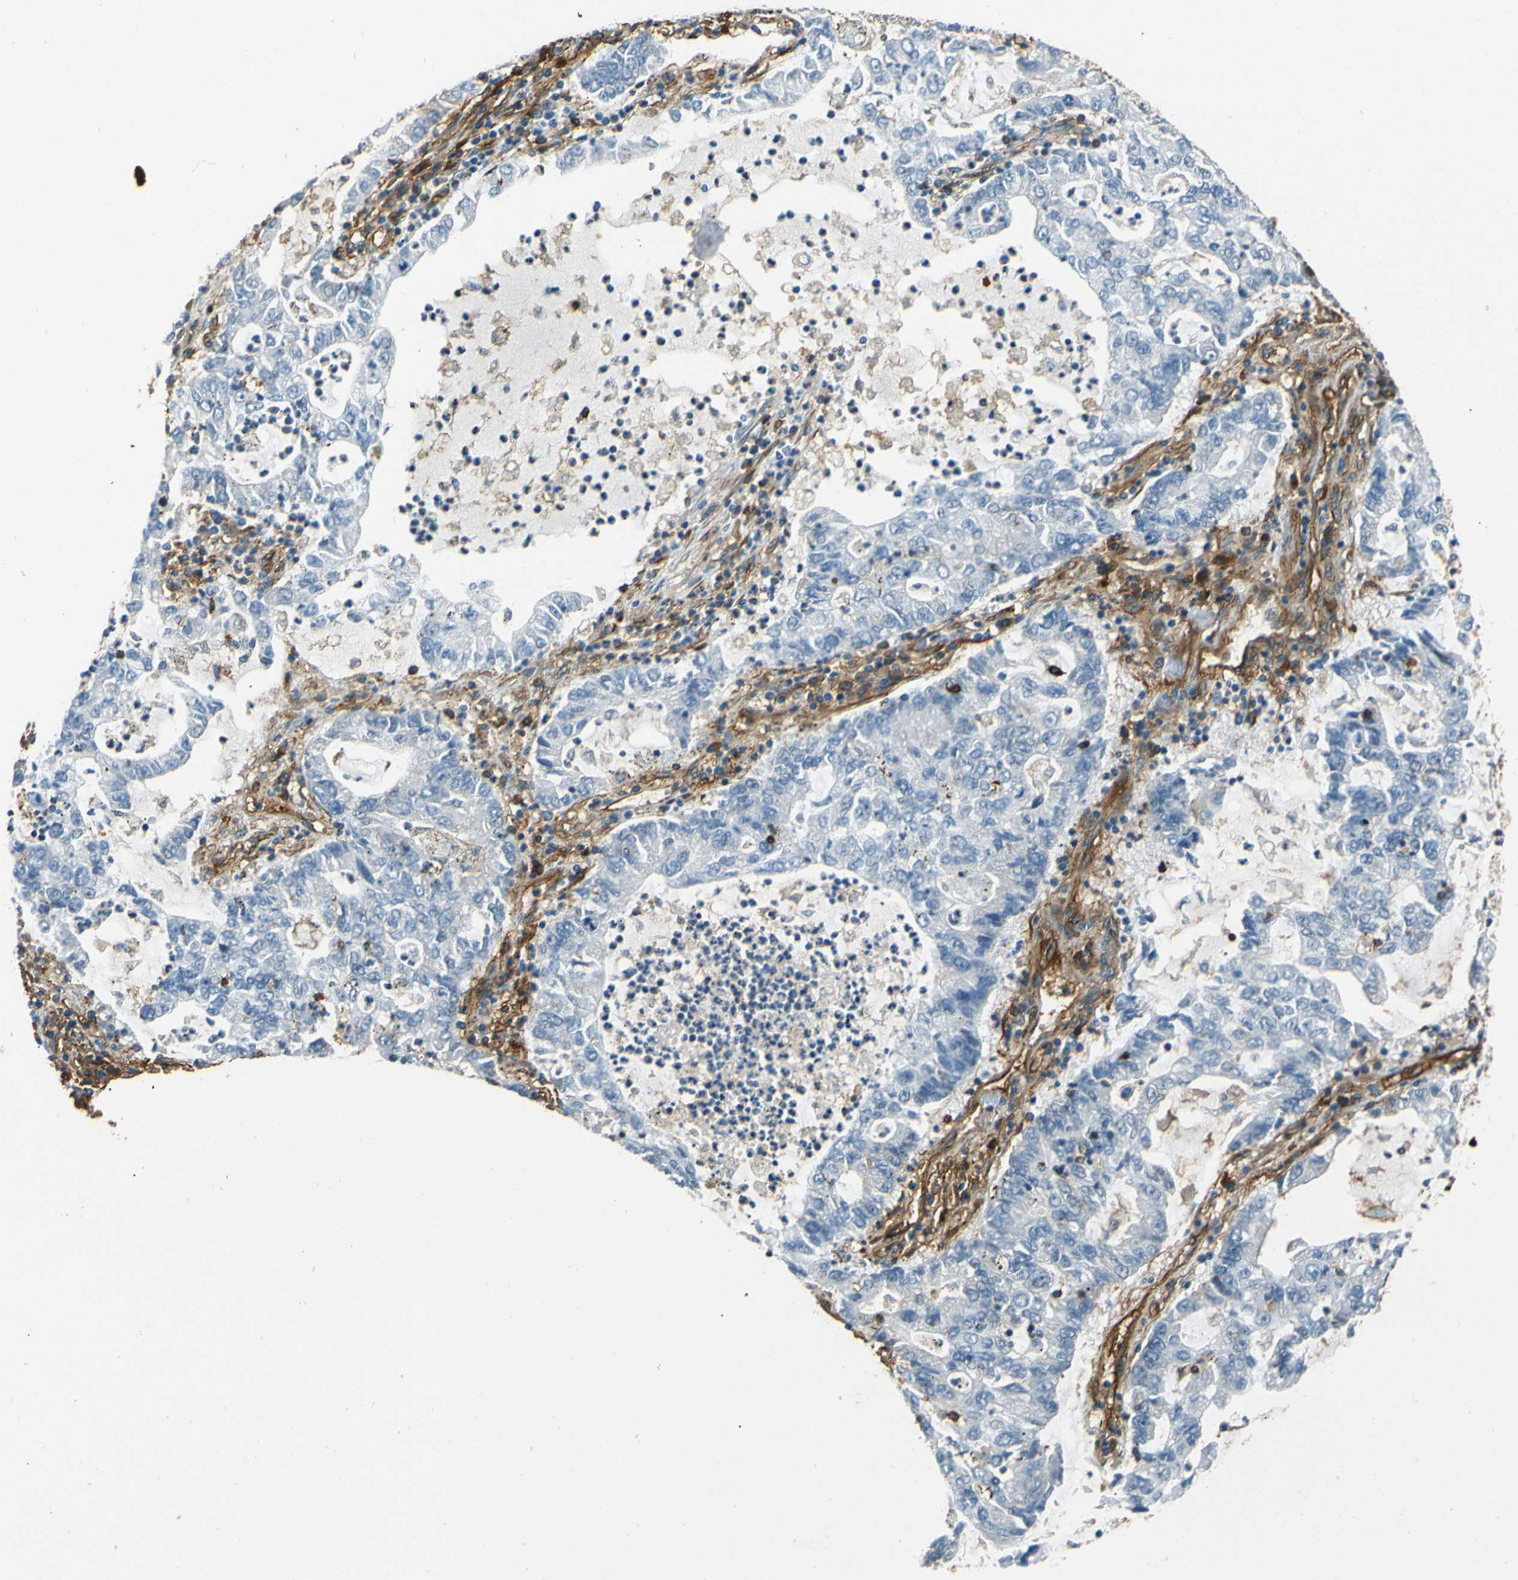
{"staining": {"intensity": "negative", "quantity": "none", "location": "none"}, "tissue": "lung cancer", "cell_type": "Tumor cells", "image_type": "cancer", "snomed": [{"axis": "morphology", "description": "Adenocarcinoma, NOS"}, {"axis": "topography", "description": "Lung"}], "caption": "Lung cancer (adenocarcinoma) was stained to show a protein in brown. There is no significant expression in tumor cells.", "gene": "ENTPD1", "patient": {"sex": "female", "age": 51}}